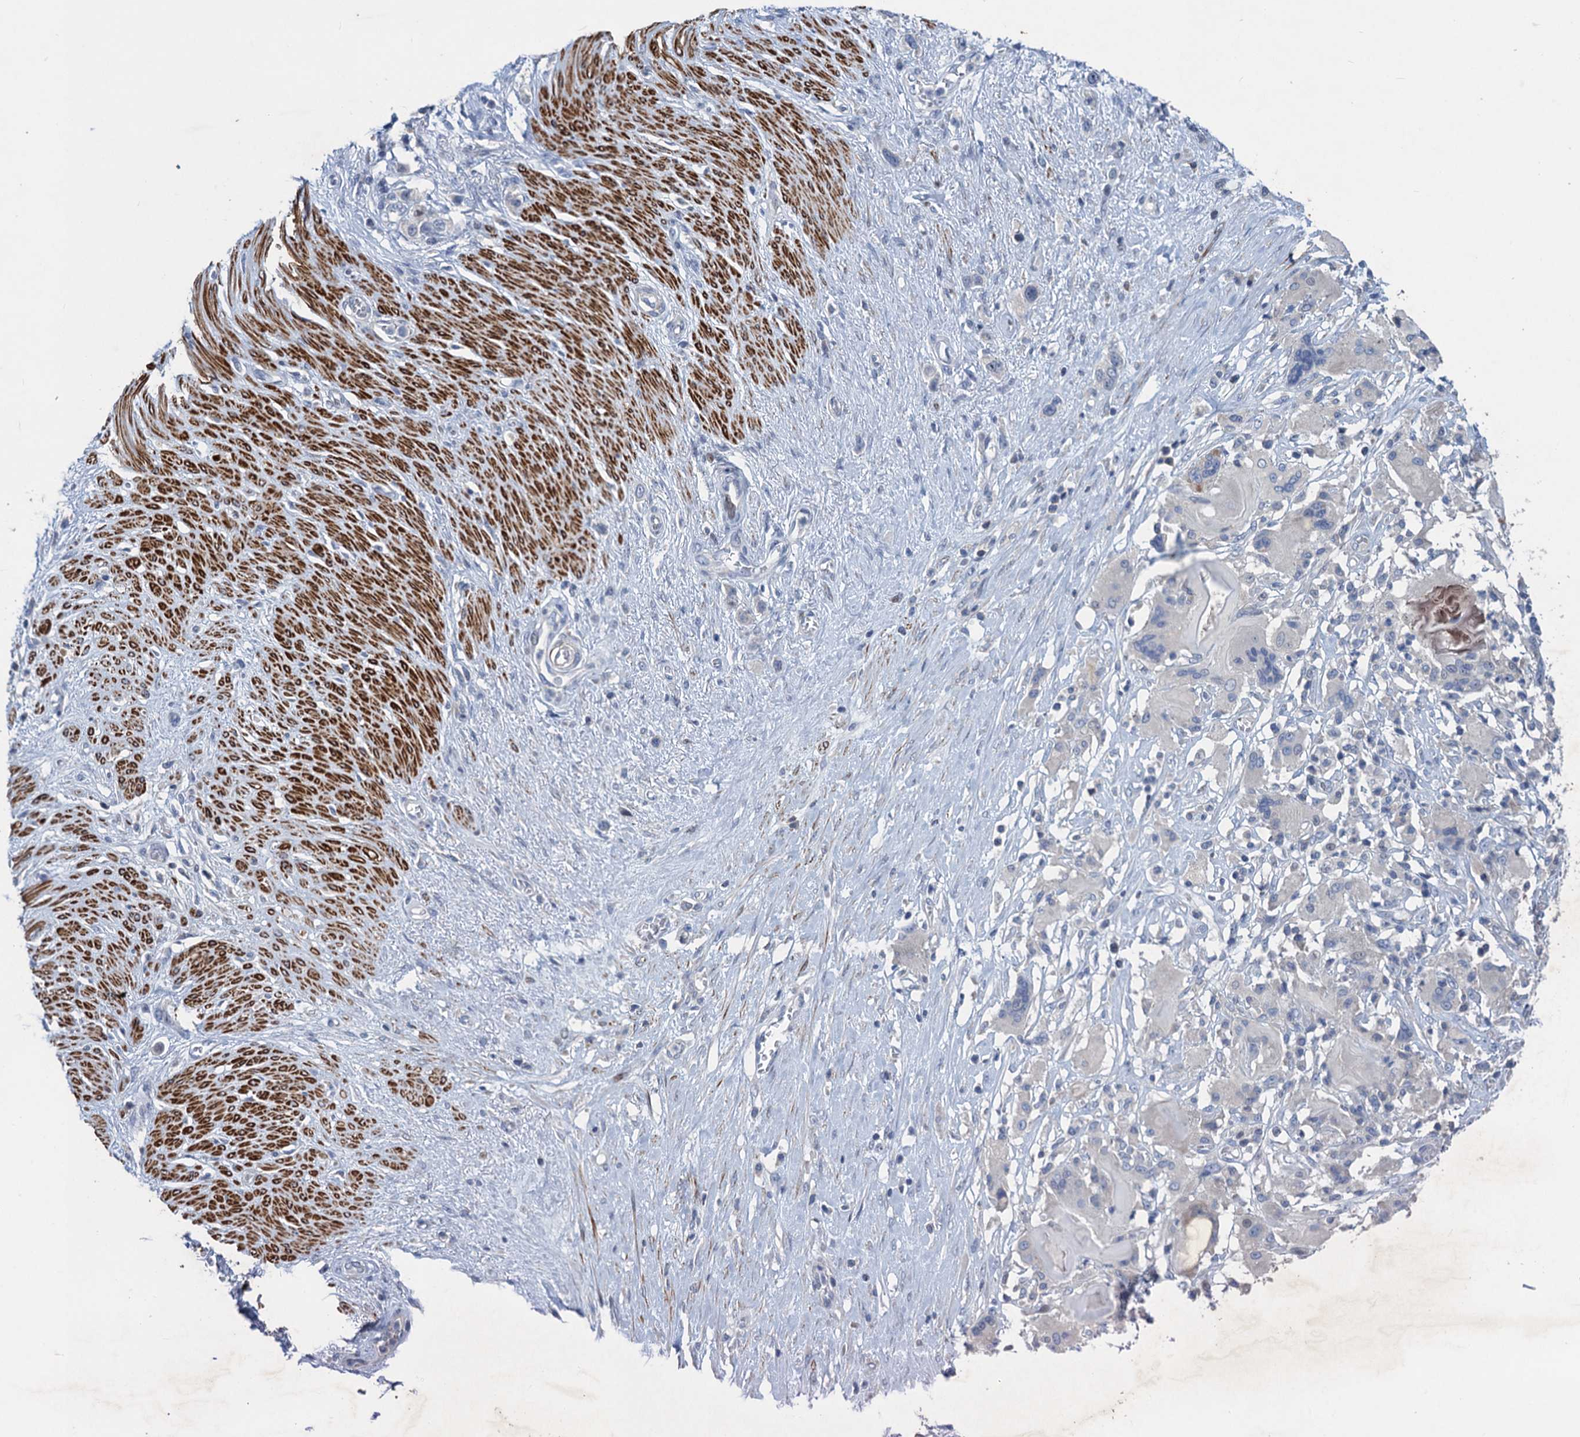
{"staining": {"intensity": "negative", "quantity": "none", "location": "none"}, "tissue": "stomach cancer", "cell_type": "Tumor cells", "image_type": "cancer", "snomed": [{"axis": "morphology", "description": "Adenocarcinoma, NOS"}, {"axis": "morphology", "description": "Adenocarcinoma, High grade"}, {"axis": "topography", "description": "Stomach, upper"}, {"axis": "topography", "description": "Stomach, lower"}], "caption": "Adenocarcinoma (stomach) was stained to show a protein in brown. There is no significant staining in tumor cells.", "gene": "ESYT3", "patient": {"sex": "female", "age": 65}}